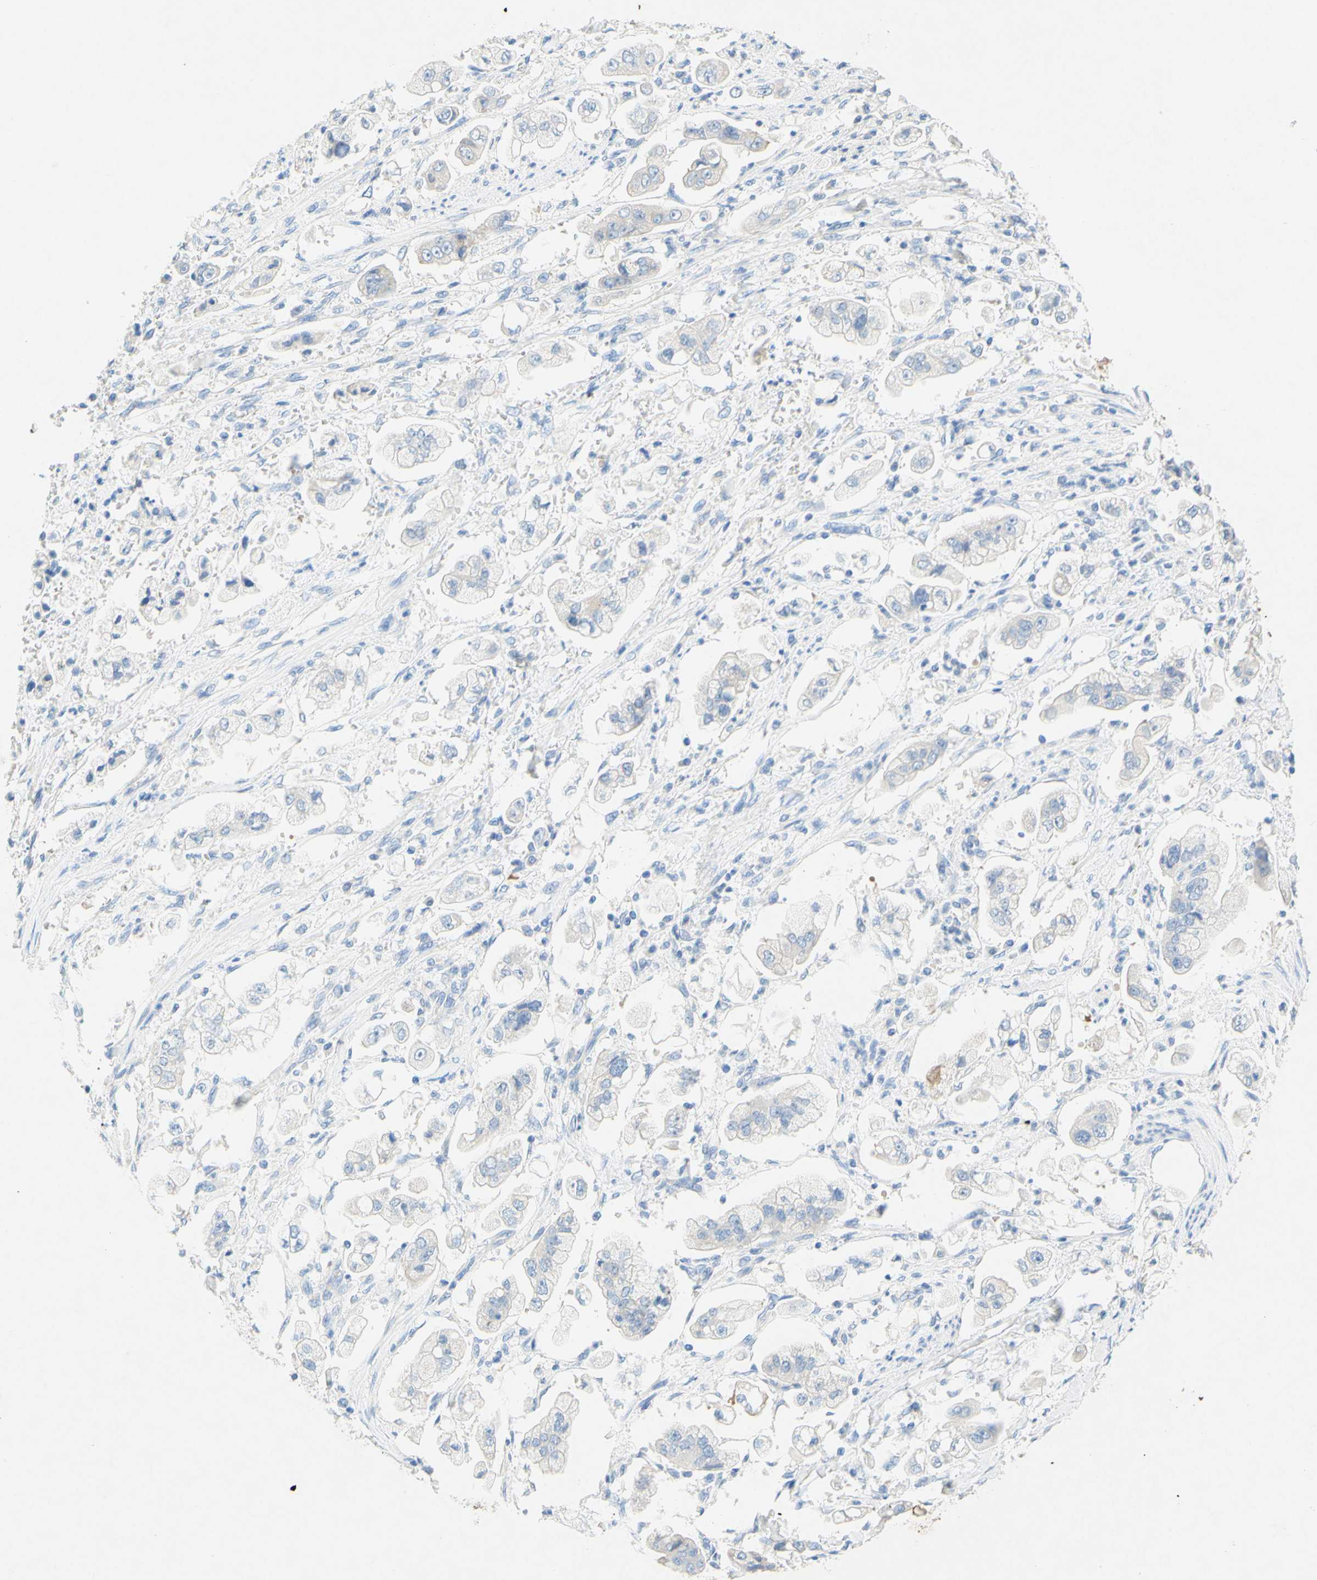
{"staining": {"intensity": "negative", "quantity": "none", "location": "none"}, "tissue": "stomach cancer", "cell_type": "Tumor cells", "image_type": "cancer", "snomed": [{"axis": "morphology", "description": "Adenocarcinoma, NOS"}, {"axis": "topography", "description": "Stomach"}], "caption": "Immunohistochemistry (IHC) of stomach adenocarcinoma demonstrates no expression in tumor cells. Nuclei are stained in blue.", "gene": "SLC46A1", "patient": {"sex": "male", "age": 62}}